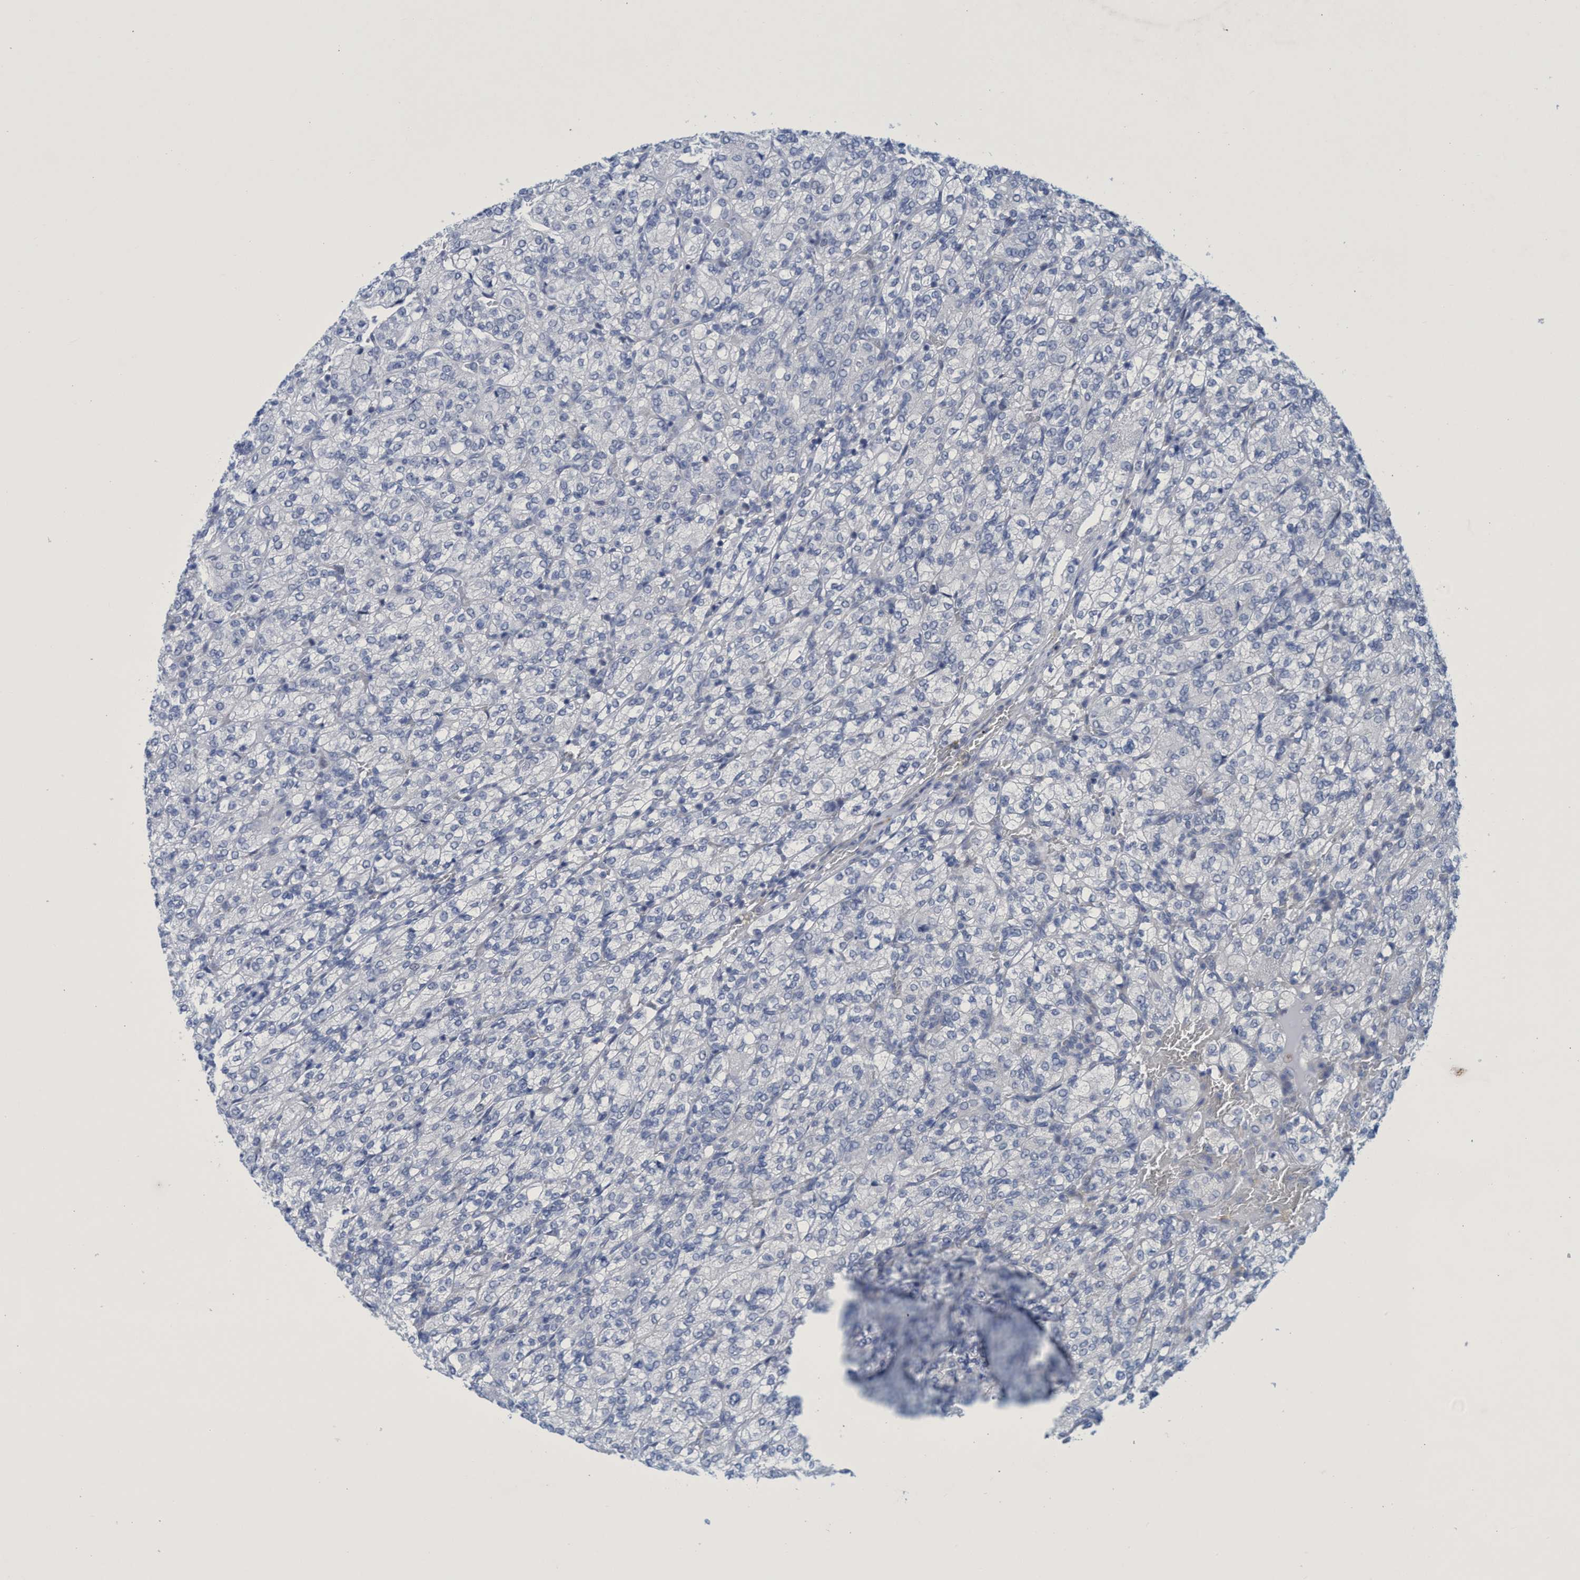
{"staining": {"intensity": "negative", "quantity": "none", "location": "none"}, "tissue": "renal cancer", "cell_type": "Tumor cells", "image_type": "cancer", "snomed": [{"axis": "morphology", "description": "Adenocarcinoma, NOS"}, {"axis": "topography", "description": "Kidney"}], "caption": "Tumor cells show no significant protein staining in renal adenocarcinoma.", "gene": "R3HCC1", "patient": {"sex": "male", "age": 77}}